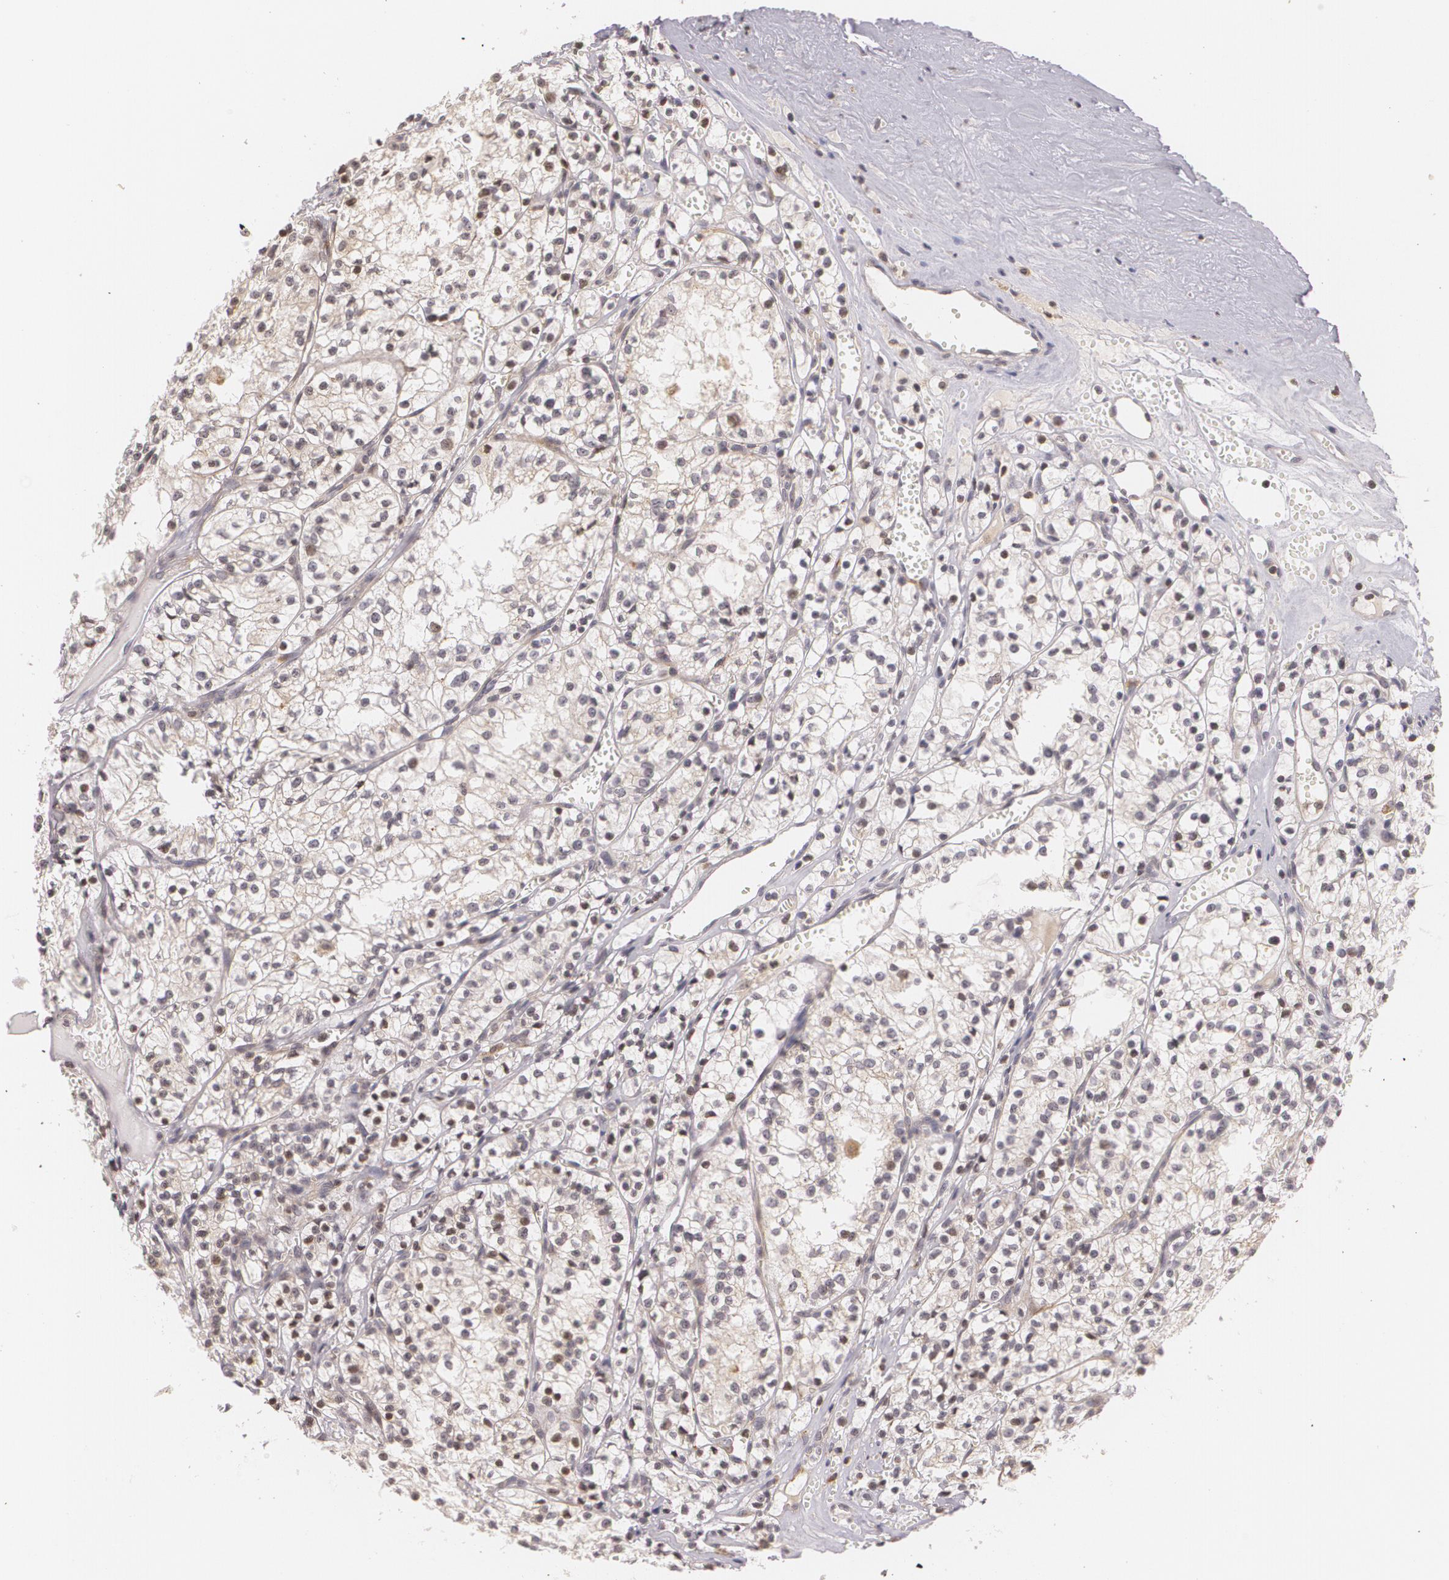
{"staining": {"intensity": "weak", "quantity": "<25%", "location": "nuclear"}, "tissue": "renal cancer", "cell_type": "Tumor cells", "image_type": "cancer", "snomed": [{"axis": "morphology", "description": "Adenocarcinoma, NOS"}, {"axis": "topography", "description": "Kidney"}], "caption": "Micrograph shows no protein expression in tumor cells of renal cancer tissue.", "gene": "VAV3", "patient": {"sex": "male", "age": 61}}